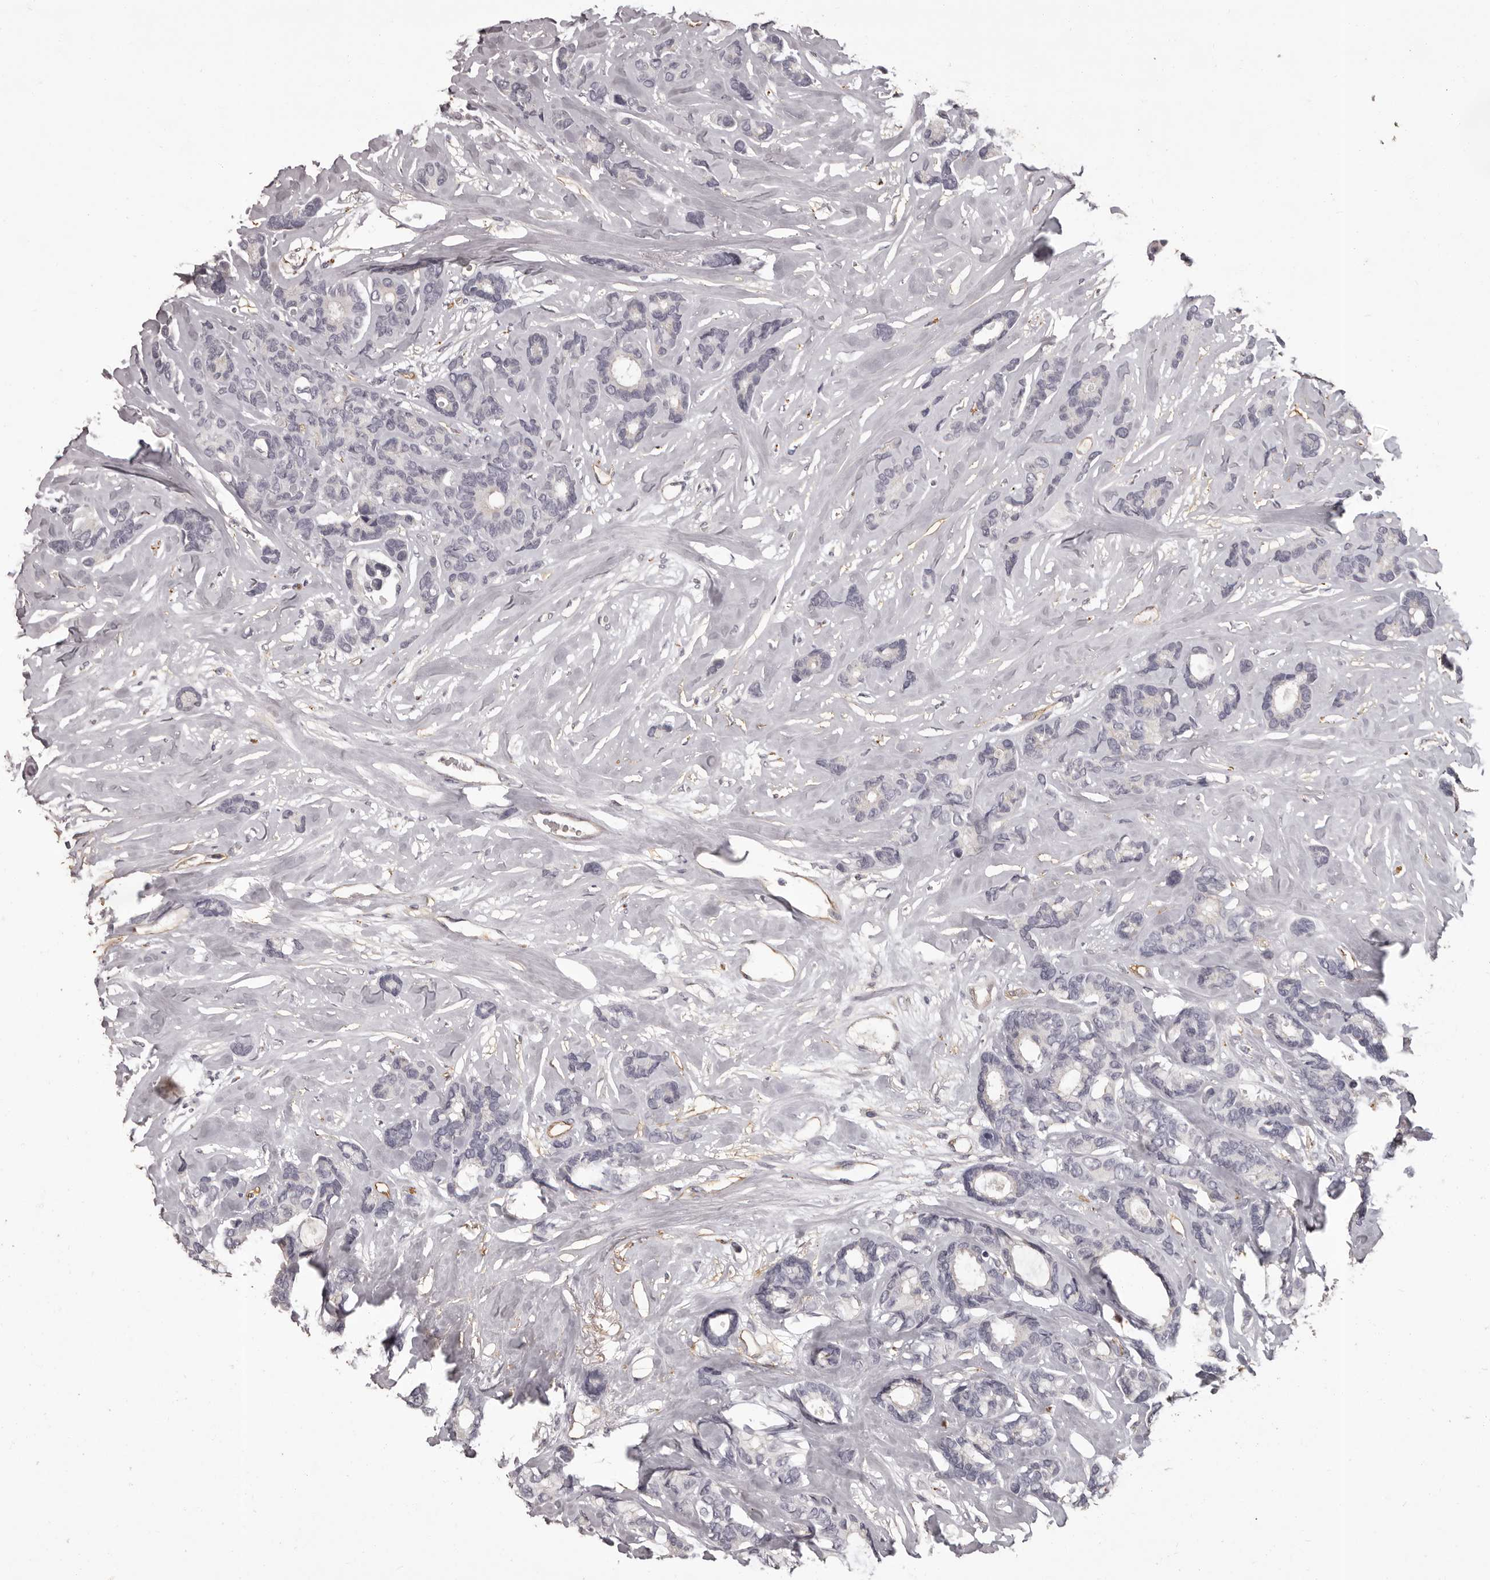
{"staining": {"intensity": "negative", "quantity": "none", "location": "none"}, "tissue": "breast cancer", "cell_type": "Tumor cells", "image_type": "cancer", "snomed": [{"axis": "morphology", "description": "Duct carcinoma"}, {"axis": "topography", "description": "Breast"}], "caption": "Tumor cells are negative for brown protein staining in intraductal carcinoma (breast).", "gene": "GPR78", "patient": {"sex": "female", "age": 87}}